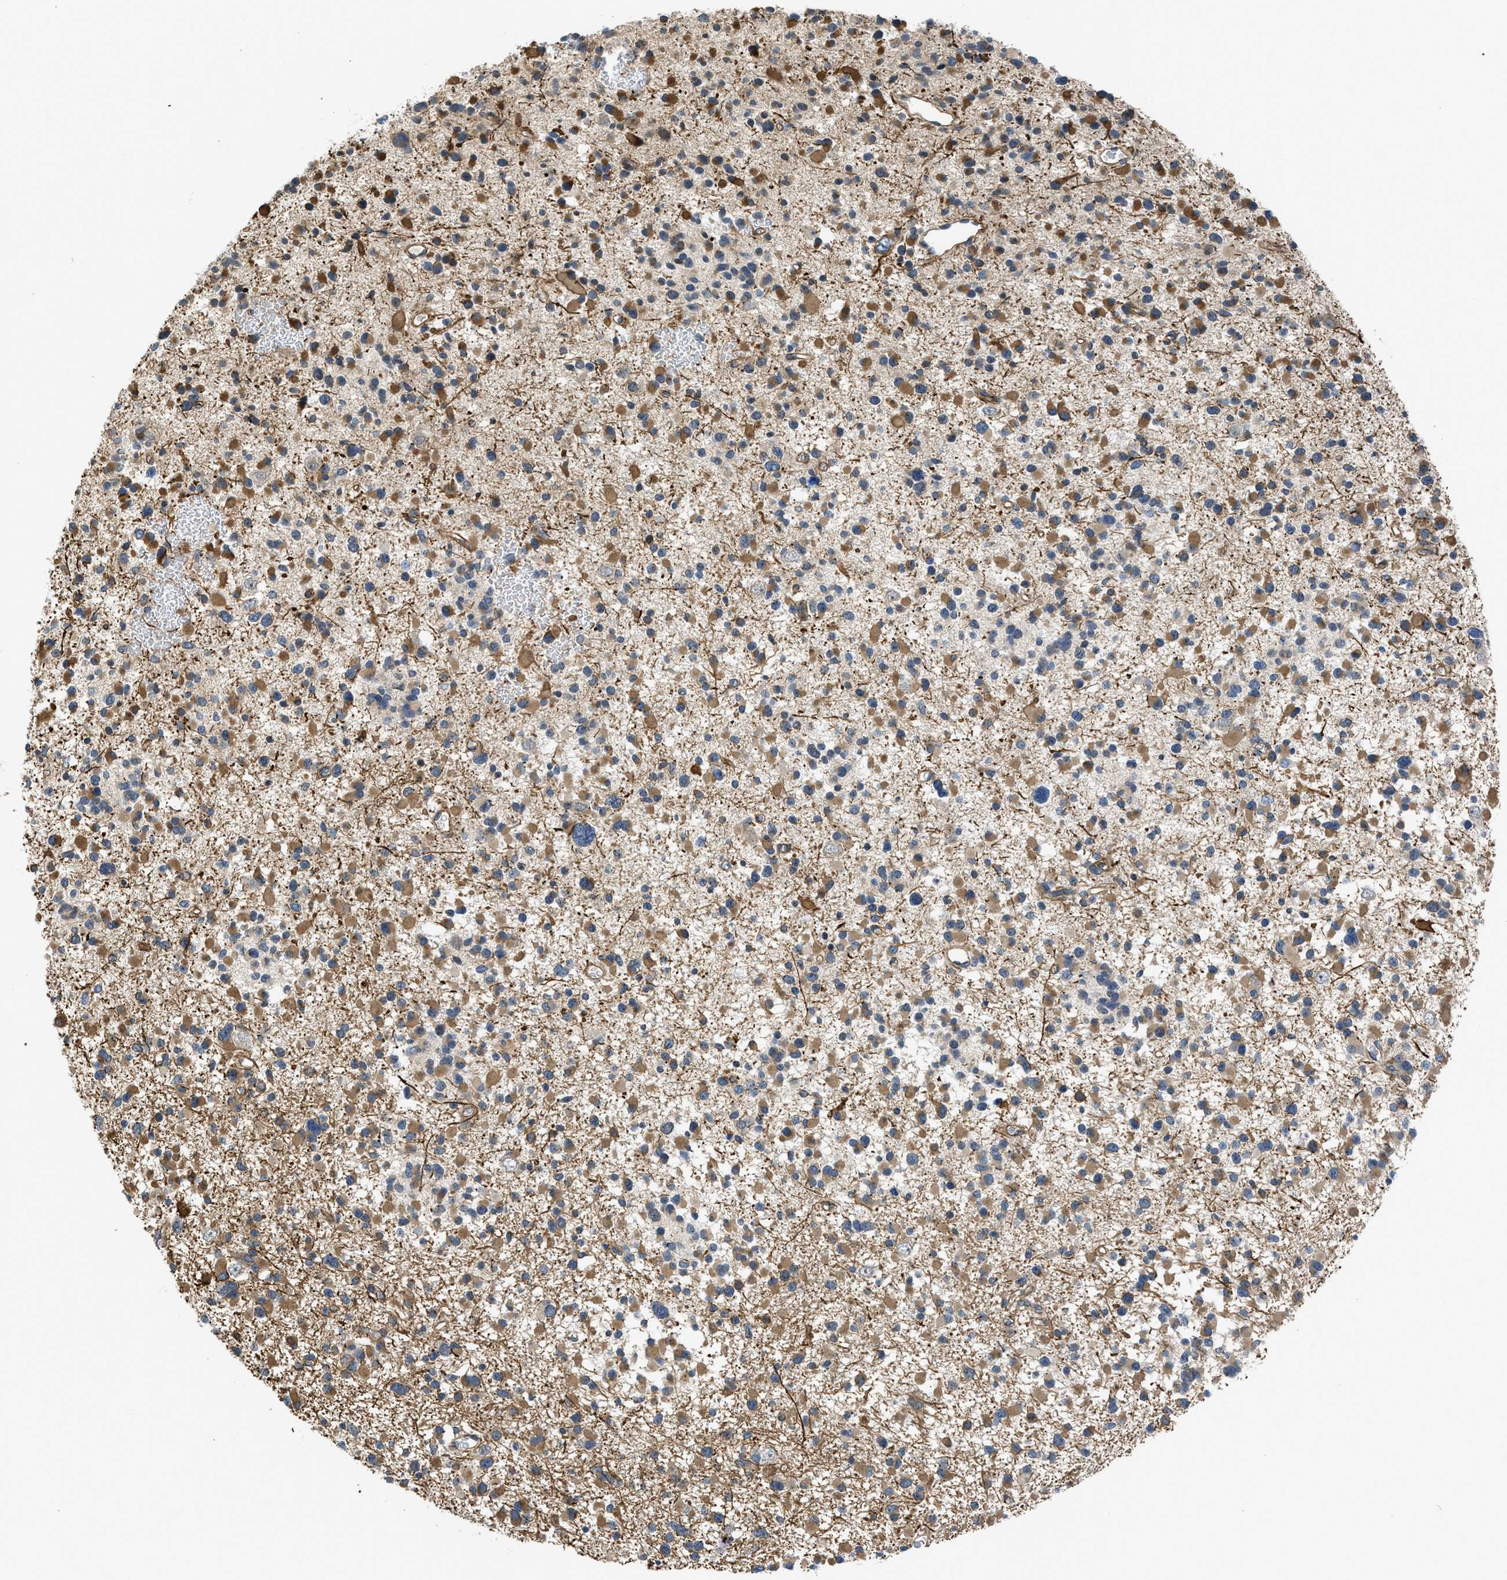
{"staining": {"intensity": "moderate", "quantity": ">75%", "location": "cytoplasmic/membranous"}, "tissue": "glioma", "cell_type": "Tumor cells", "image_type": "cancer", "snomed": [{"axis": "morphology", "description": "Glioma, malignant, Low grade"}, {"axis": "topography", "description": "Brain"}], "caption": "Immunohistochemical staining of human glioma reveals medium levels of moderate cytoplasmic/membranous protein positivity in approximately >75% of tumor cells.", "gene": "GPATCH2L", "patient": {"sex": "female", "age": 22}}